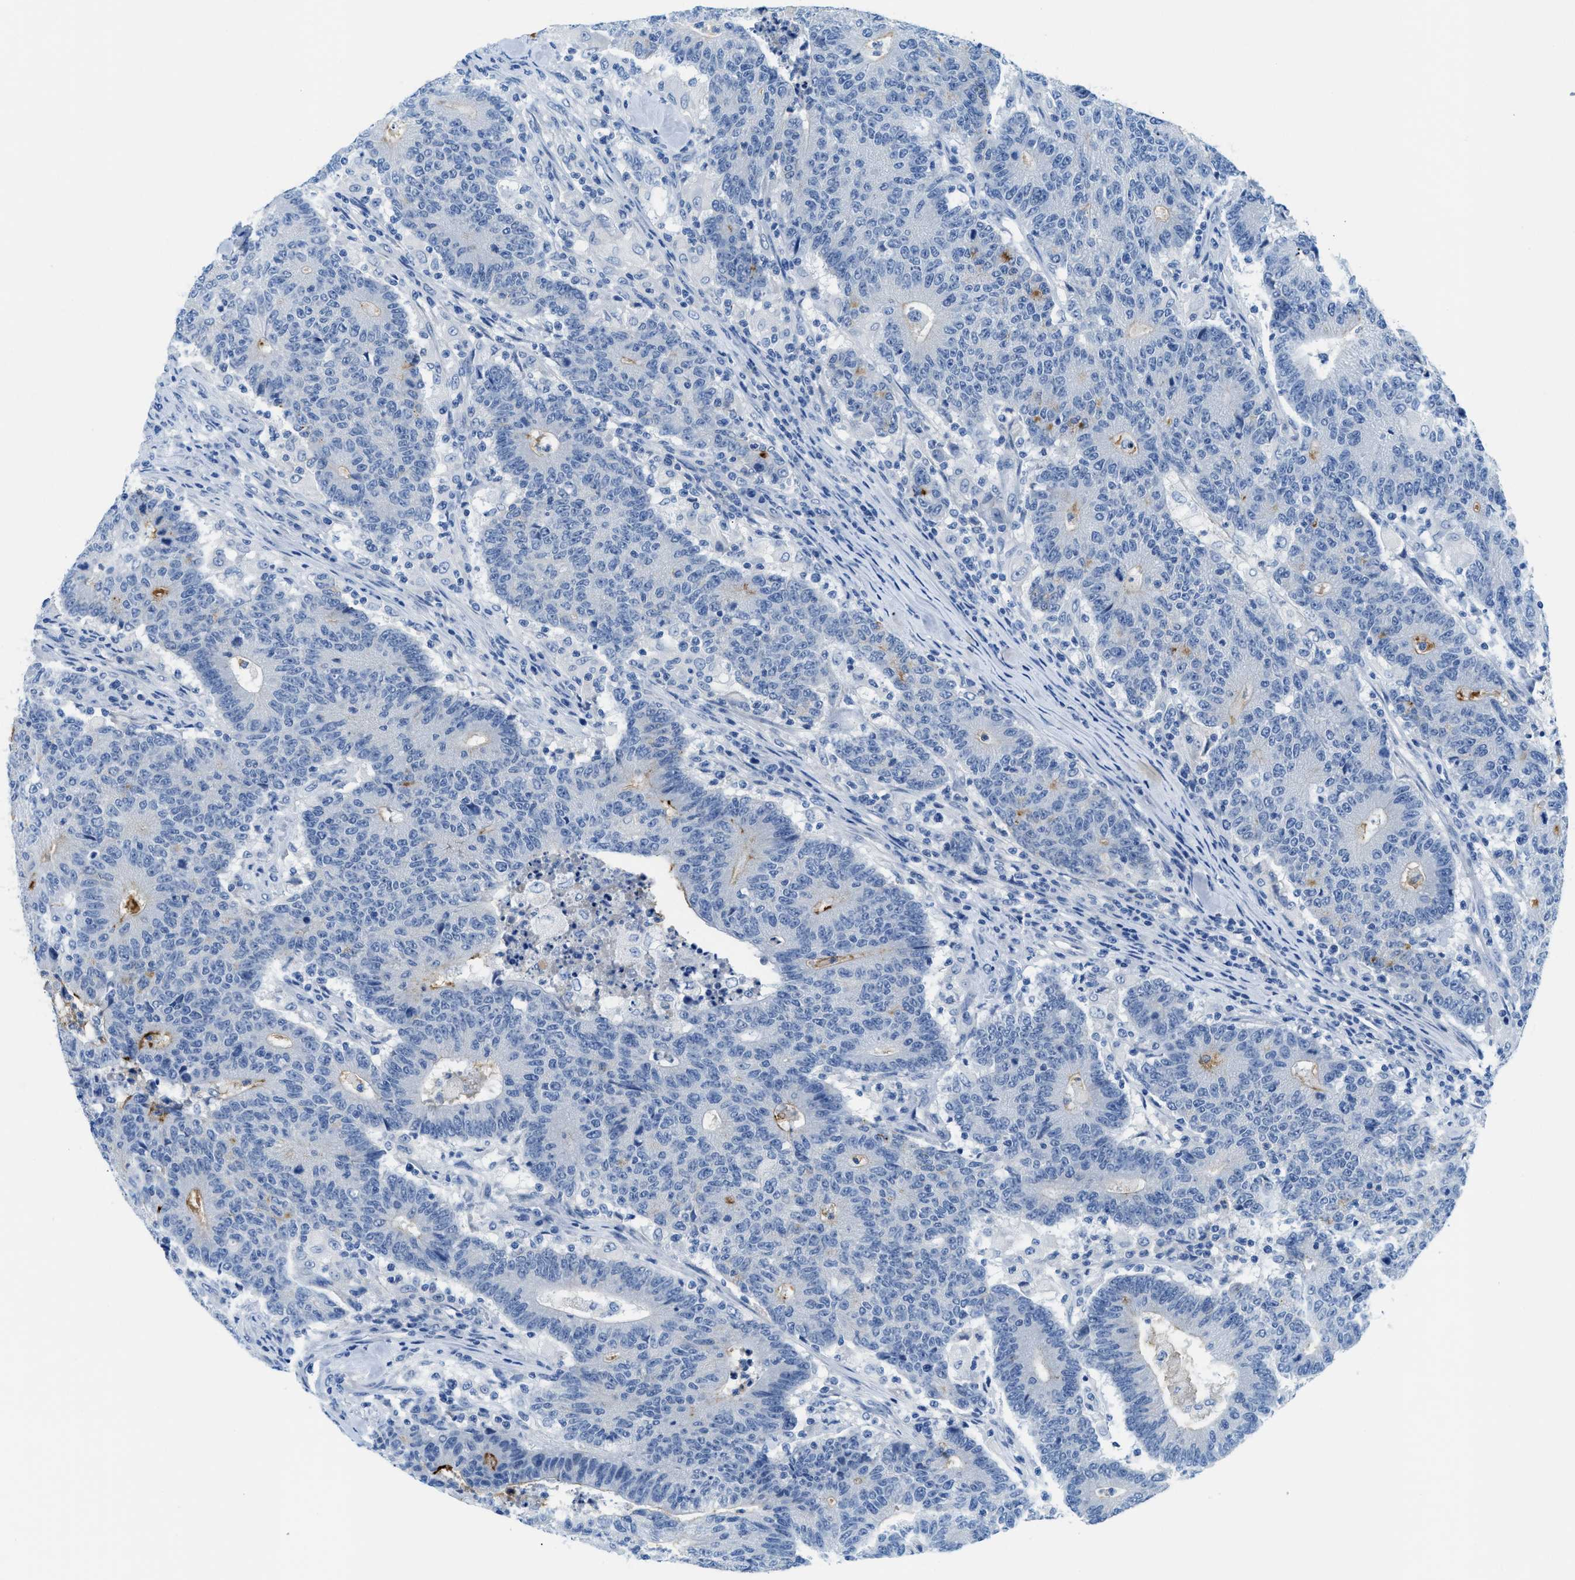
{"staining": {"intensity": "negative", "quantity": "none", "location": "none"}, "tissue": "colorectal cancer", "cell_type": "Tumor cells", "image_type": "cancer", "snomed": [{"axis": "morphology", "description": "Normal tissue, NOS"}, {"axis": "morphology", "description": "Adenocarcinoma, NOS"}, {"axis": "topography", "description": "Colon"}], "caption": "Colorectal adenocarcinoma stained for a protein using IHC displays no staining tumor cells.", "gene": "MBL2", "patient": {"sex": "female", "age": 75}}